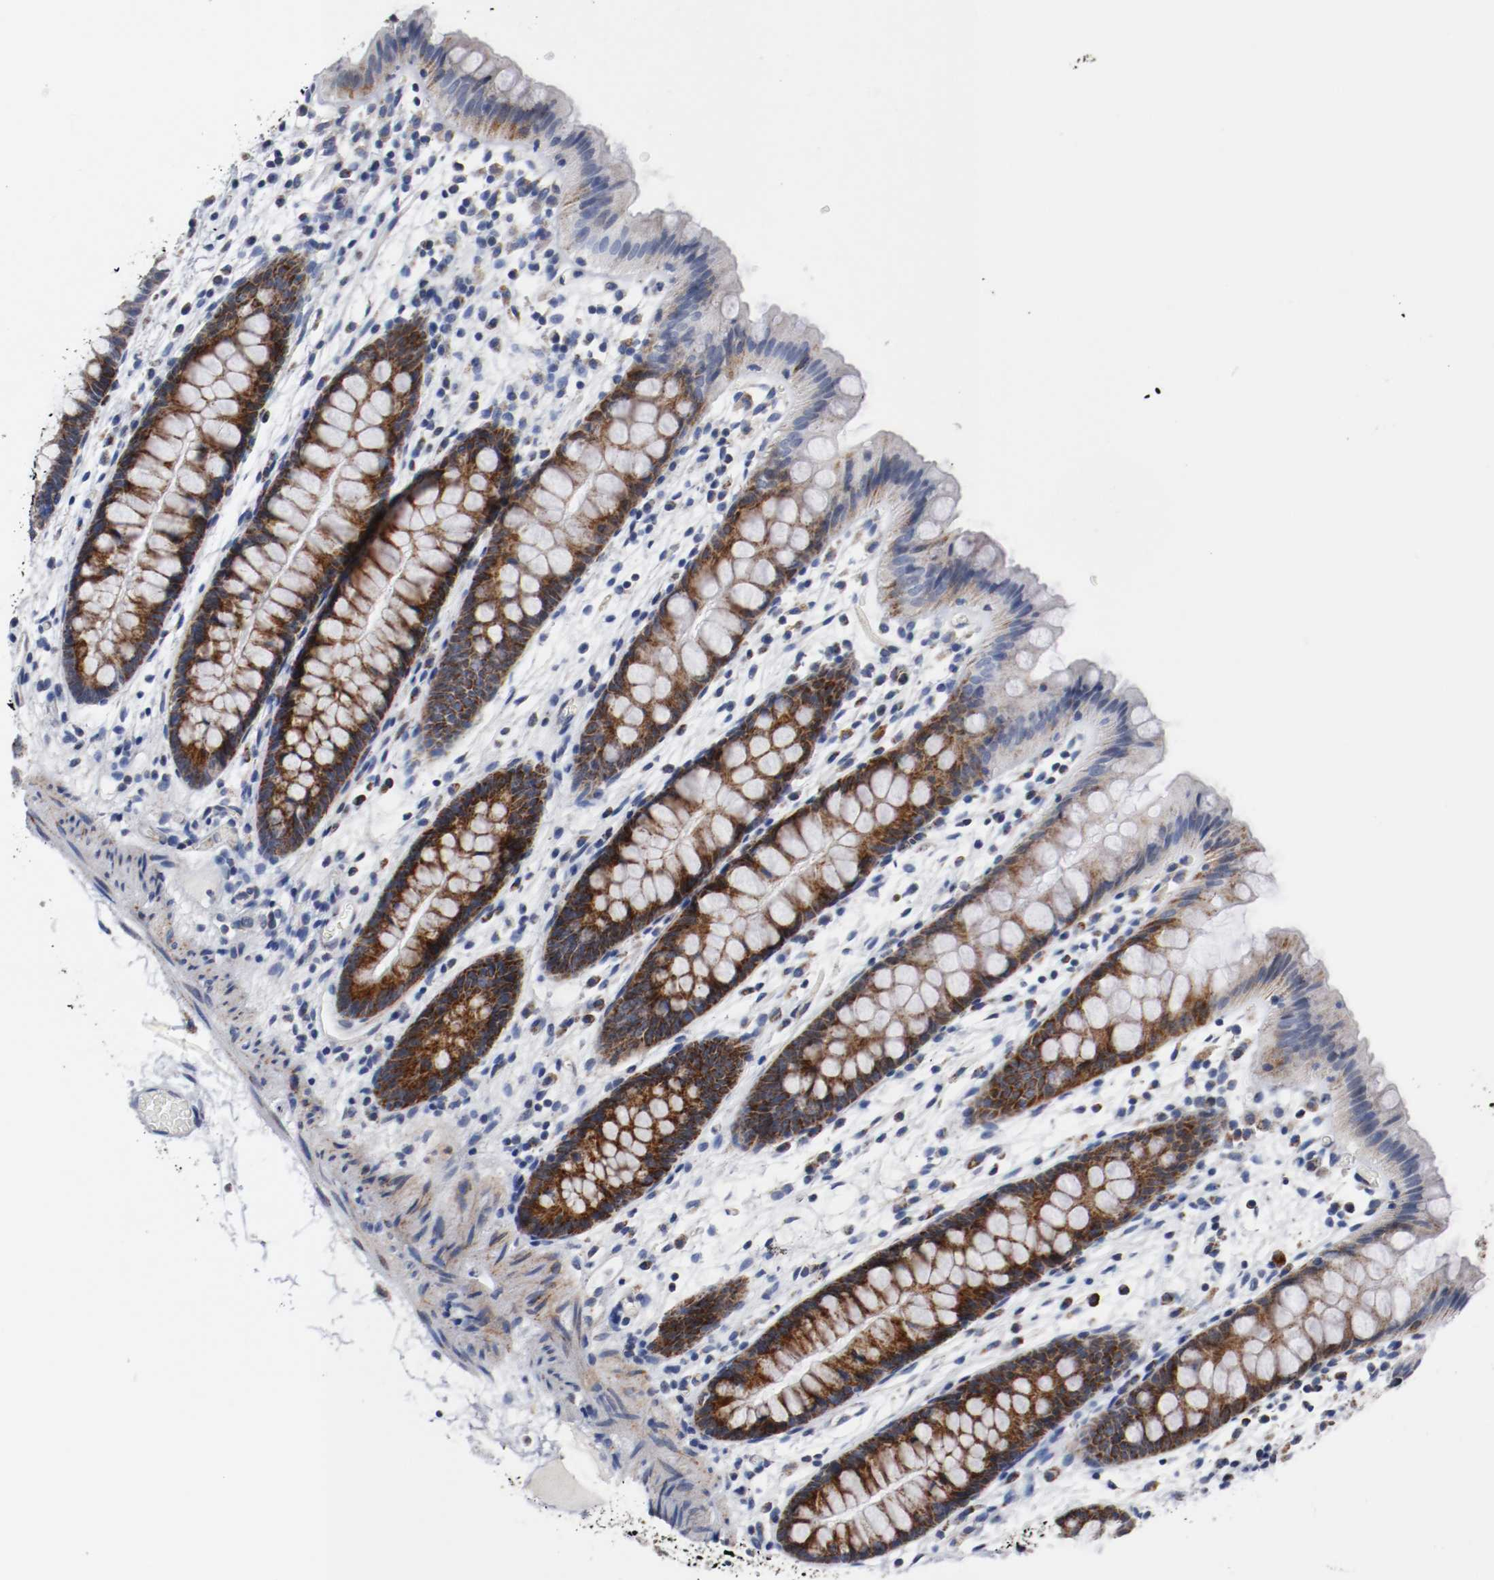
{"staining": {"intensity": "negative", "quantity": "none", "location": "none"}, "tissue": "colon", "cell_type": "Endothelial cells", "image_type": "normal", "snomed": [{"axis": "morphology", "description": "Normal tissue, NOS"}, {"axis": "topography", "description": "Smooth muscle"}, {"axis": "topography", "description": "Colon"}], "caption": "Immunohistochemistry (IHC) photomicrograph of unremarkable colon: colon stained with DAB exhibits no significant protein positivity in endothelial cells.", "gene": "TUBD1", "patient": {"sex": "male", "age": 67}}